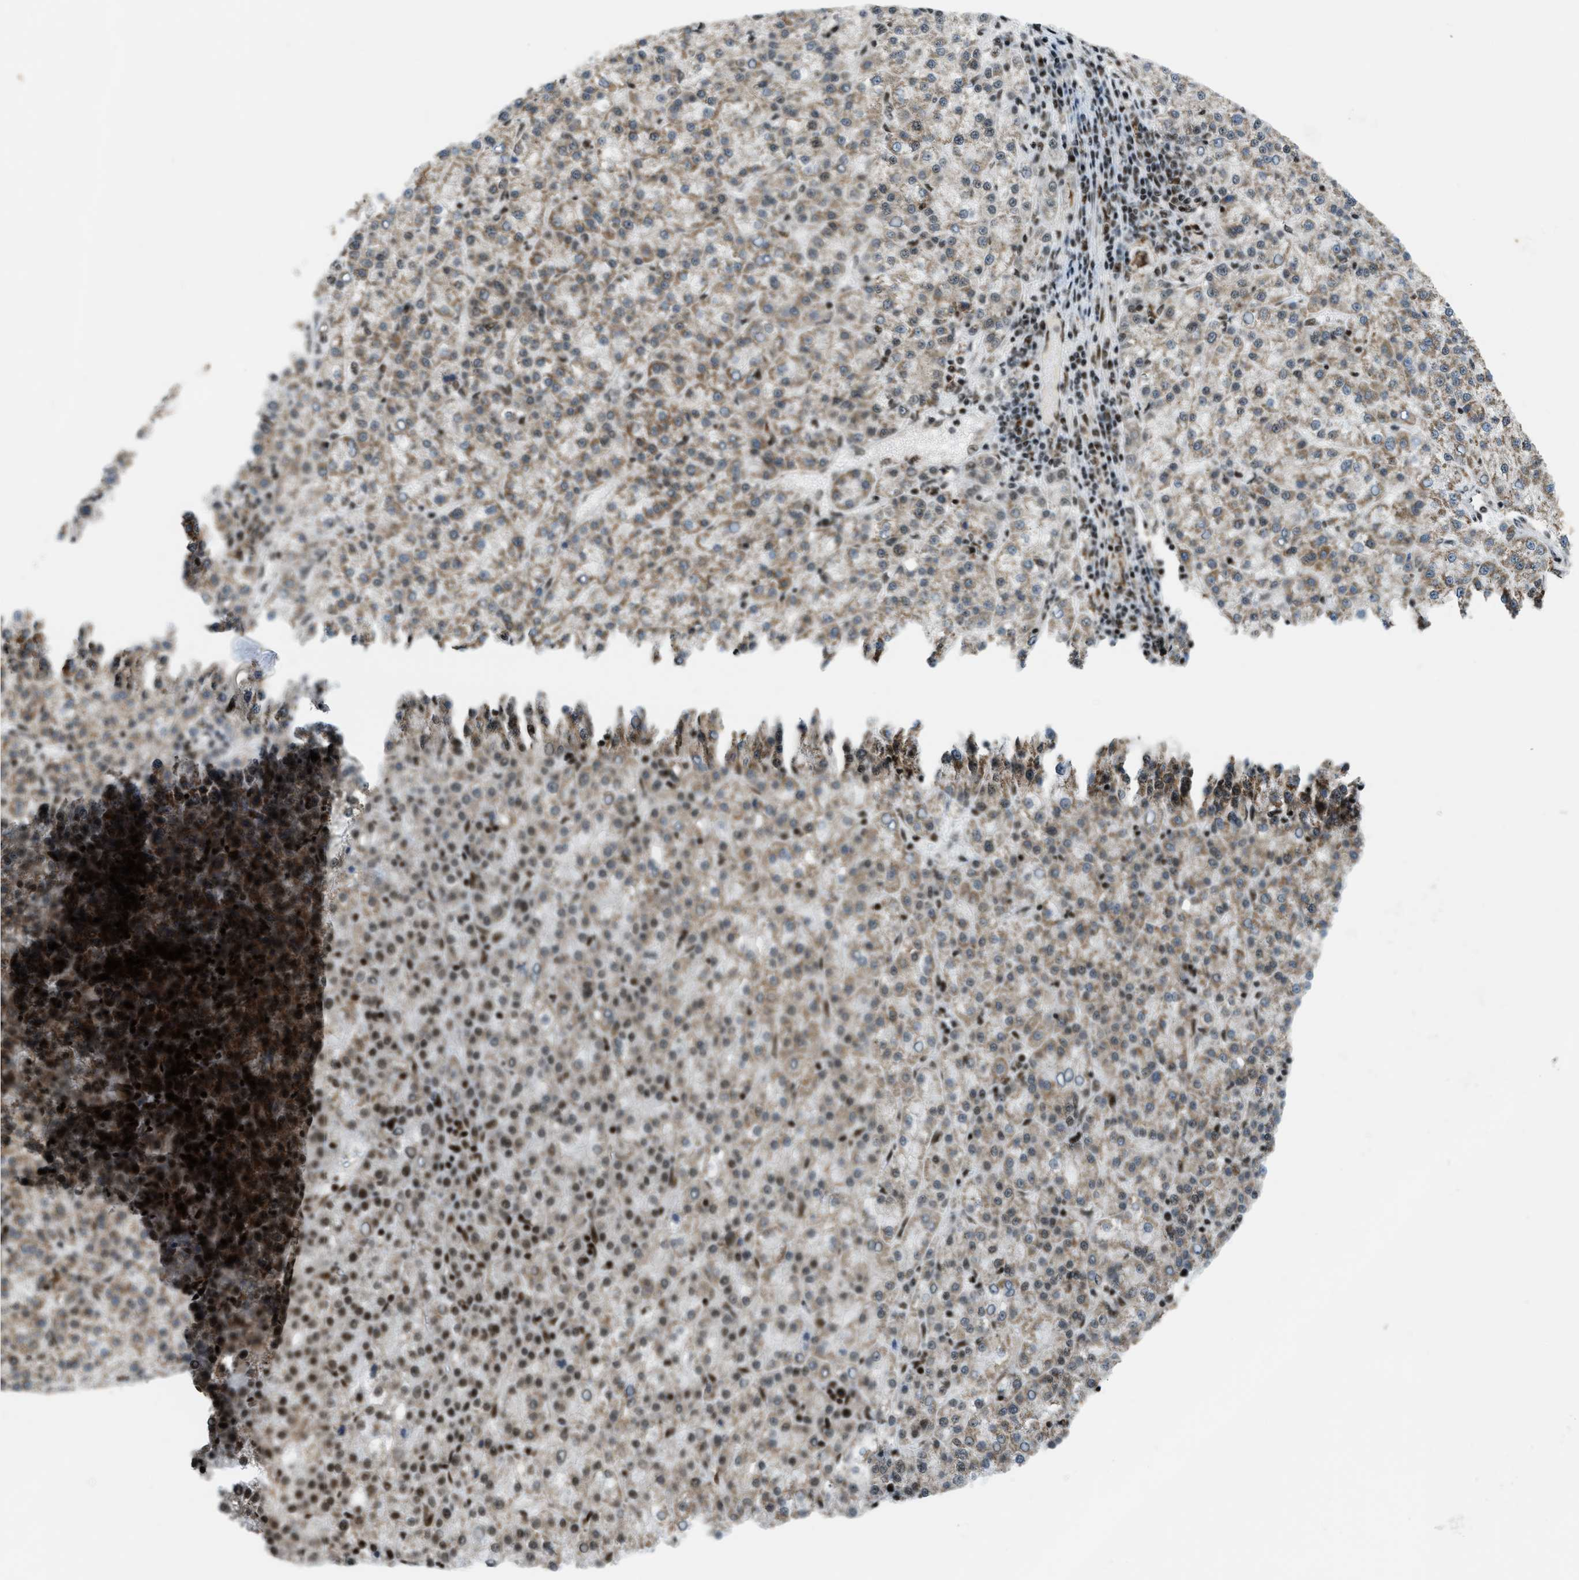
{"staining": {"intensity": "strong", "quantity": "25%-75%", "location": "cytoplasmic/membranous,nuclear"}, "tissue": "liver cancer", "cell_type": "Tumor cells", "image_type": "cancer", "snomed": [{"axis": "morphology", "description": "Carcinoma, Hepatocellular, NOS"}, {"axis": "topography", "description": "Liver"}], "caption": "Protein analysis of hepatocellular carcinoma (liver) tissue demonstrates strong cytoplasmic/membranous and nuclear expression in approximately 25%-75% of tumor cells.", "gene": "GABPB1", "patient": {"sex": "female", "age": 58}}